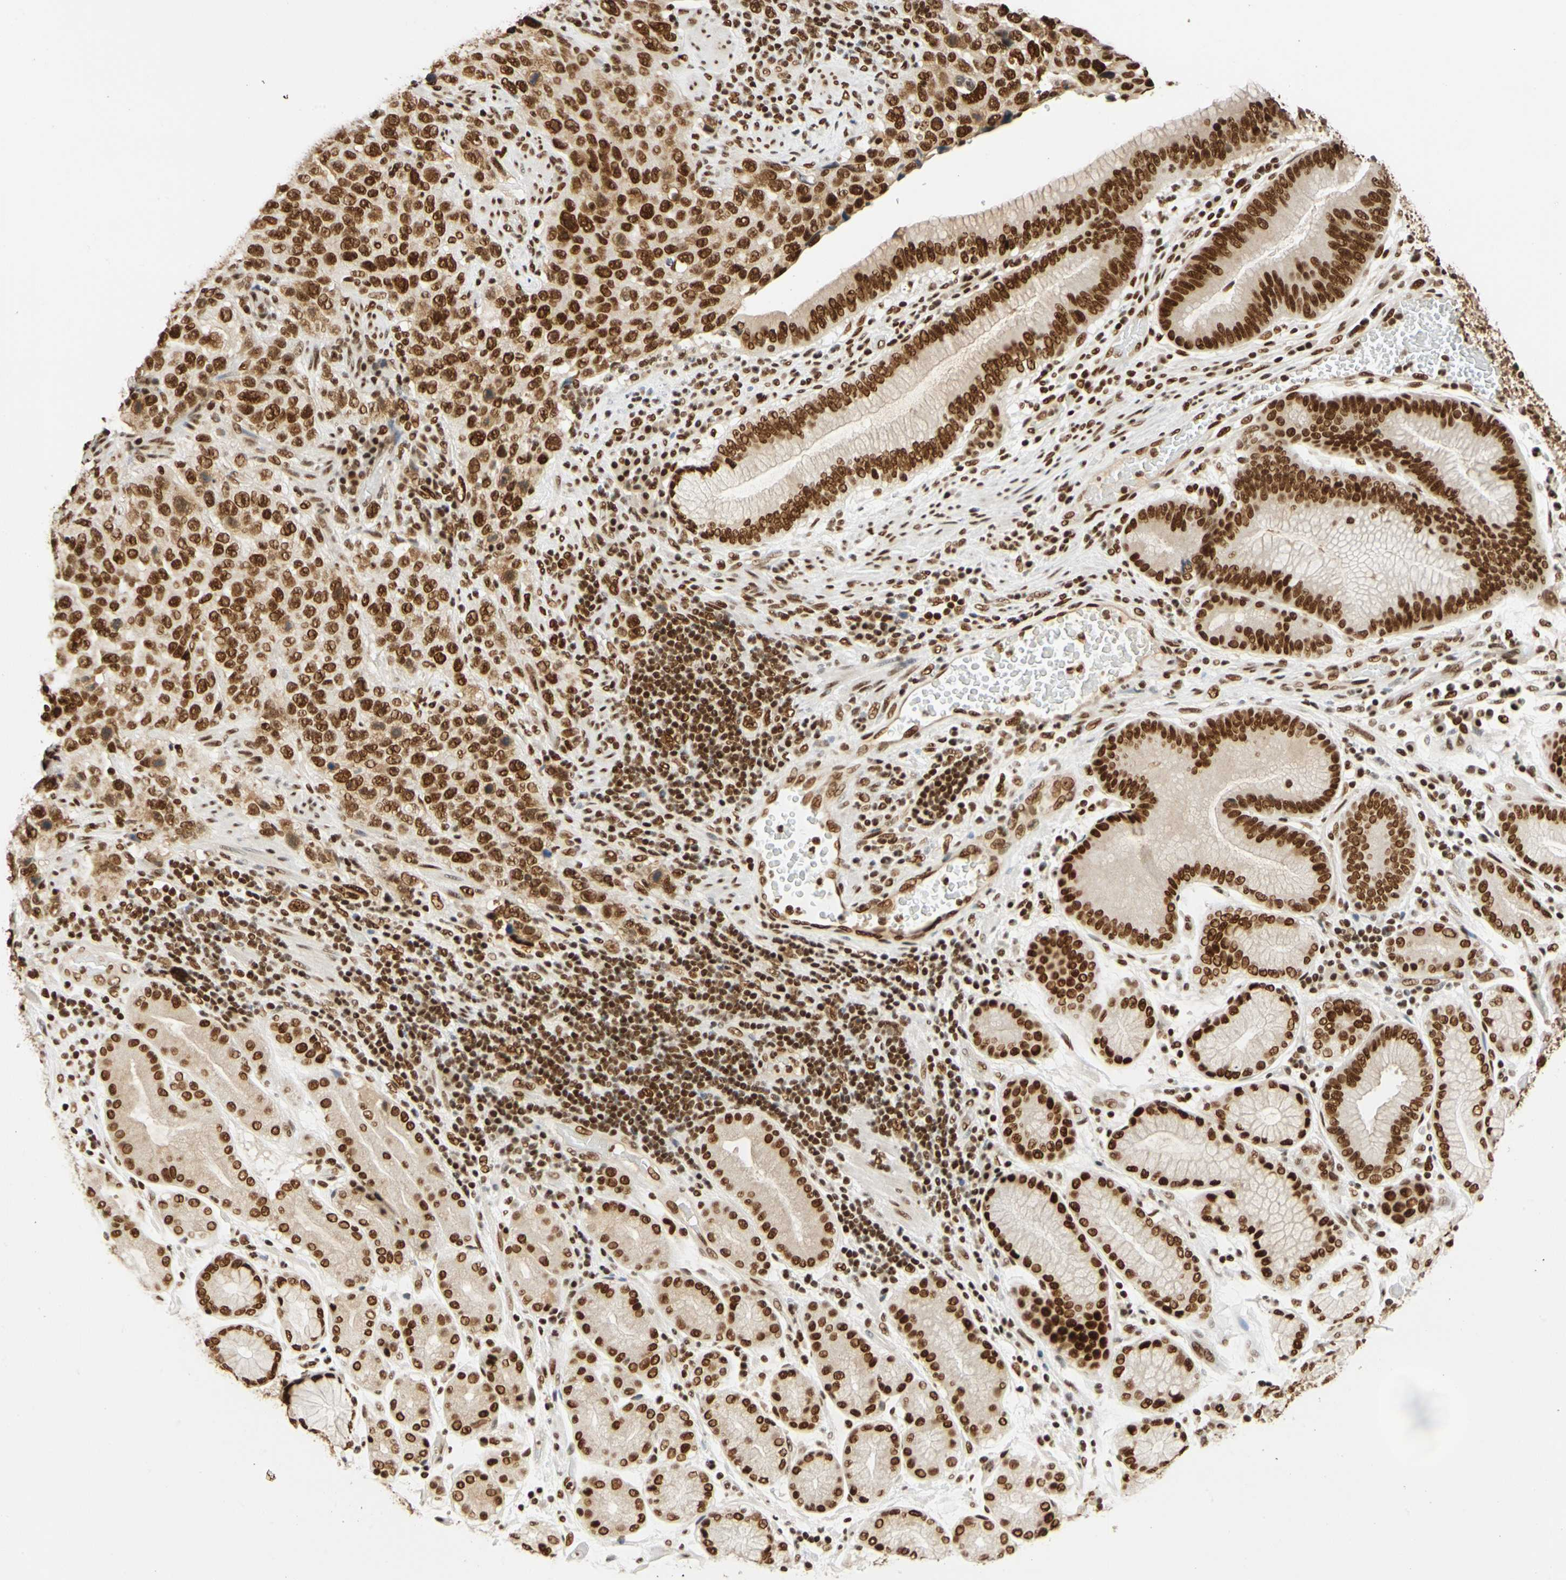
{"staining": {"intensity": "strong", "quantity": ">75%", "location": "cytoplasmic/membranous,nuclear"}, "tissue": "stomach cancer", "cell_type": "Tumor cells", "image_type": "cancer", "snomed": [{"axis": "morphology", "description": "Normal tissue, NOS"}, {"axis": "morphology", "description": "Adenocarcinoma, NOS"}, {"axis": "topography", "description": "Stomach"}], "caption": "Strong cytoplasmic/membranous and nuclear positivity is appreciated in about >75% of tumor cells in stomach cancer.", "gene": "CDK12", "patient": {"sex": "male", "age": 48}}